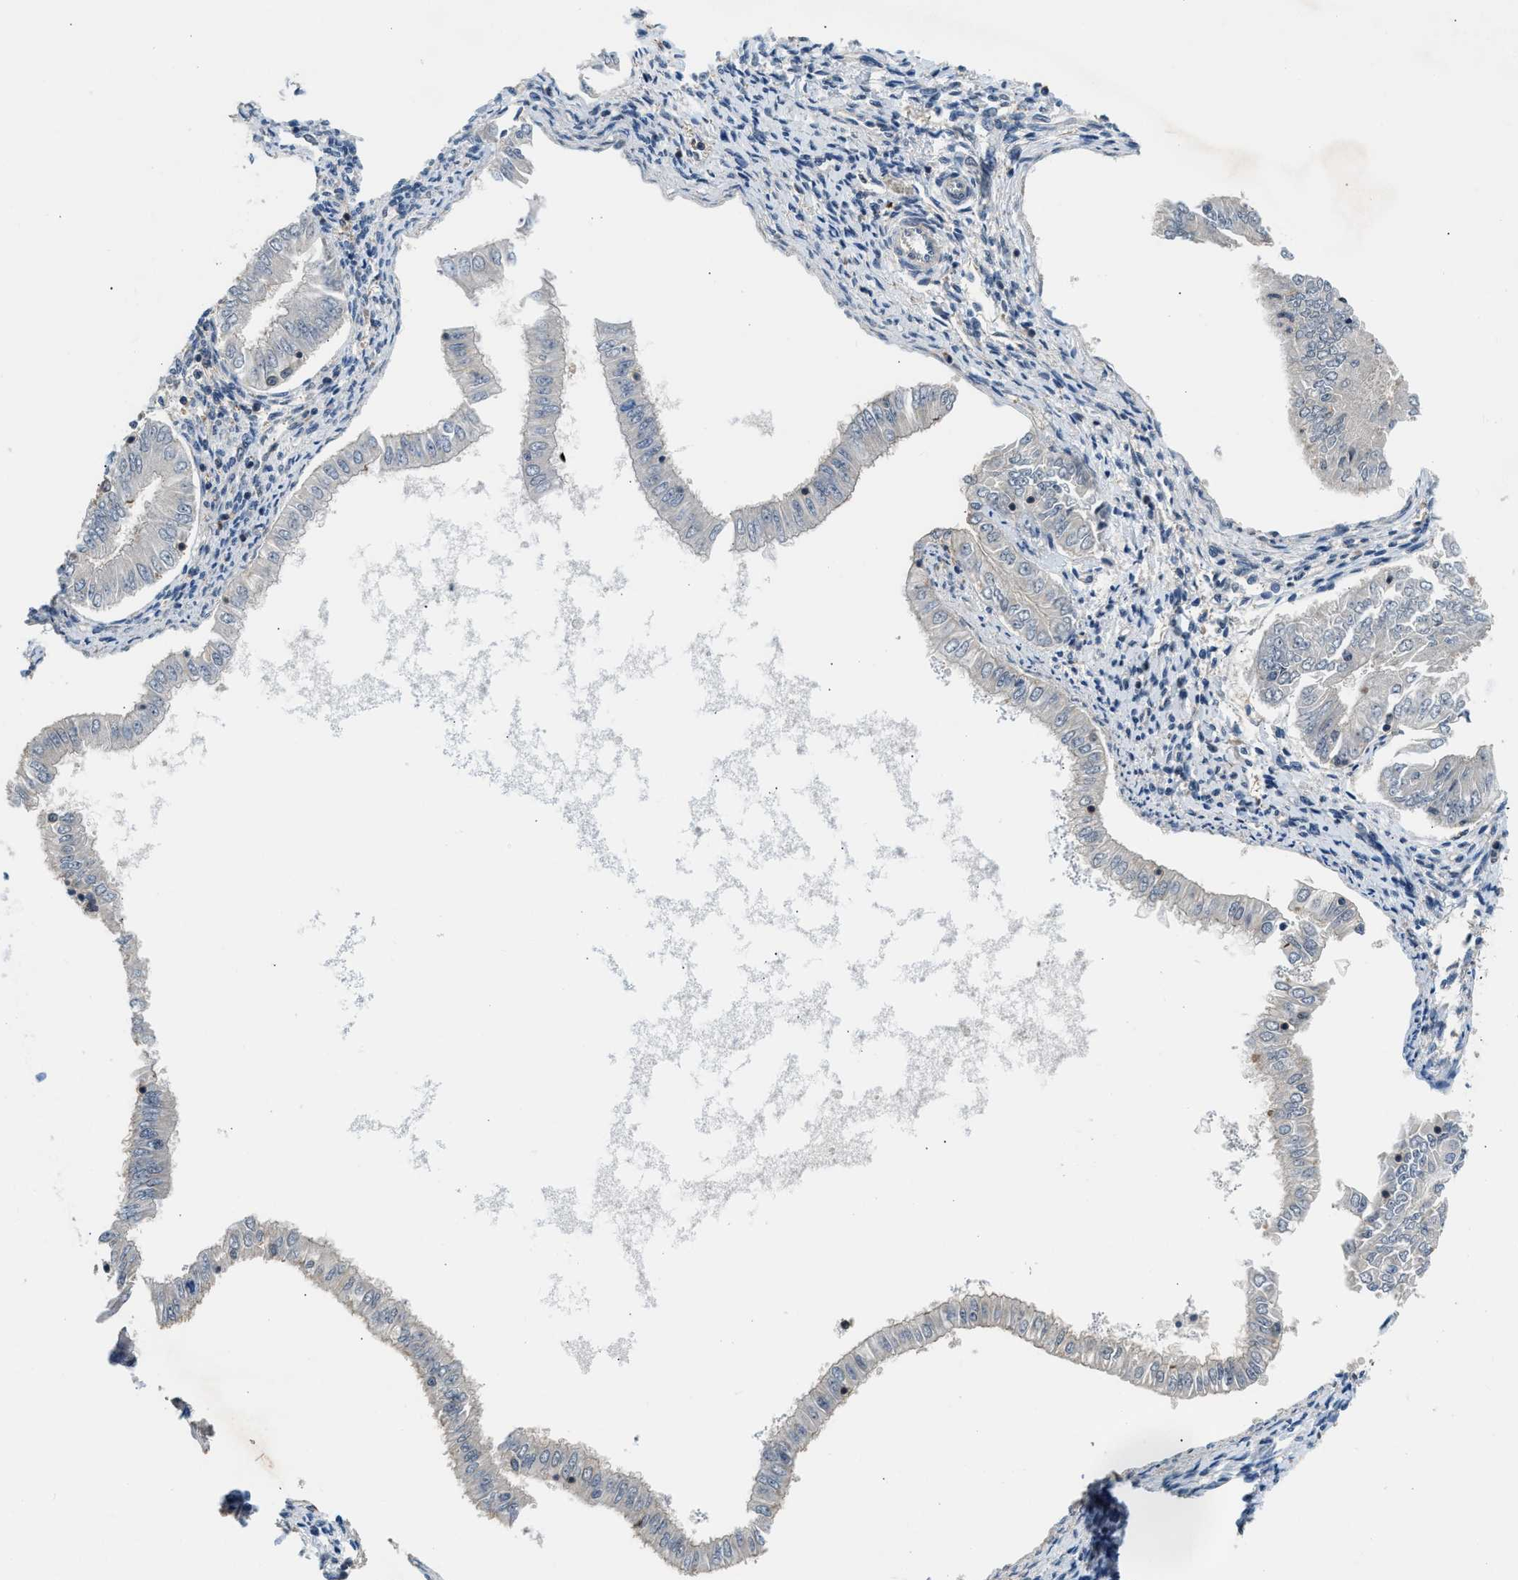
{"staining": {"intensity": "negative", "quantity": "none", "location": "none"}, "tissue": "endometrial cancer", "cell_type": "Tumor cells", "image_type": "cancer", "snomed": [{"axis": "morphology", "description": "Adenocarcinoma, NOS"}, {"axis": "topography", "description": "Endometrium"}], "caption": "Immunohistochemical staining of human endometrial adenocarcinoma shows no significant positivity in tumor cells. (Brightfield microscopy of DAB (3,3'-diaminobenzidine) immunohistochemistry at high magnification).", "gene": "MTMR1", "patient": {"sex": "female", "age": 53}}